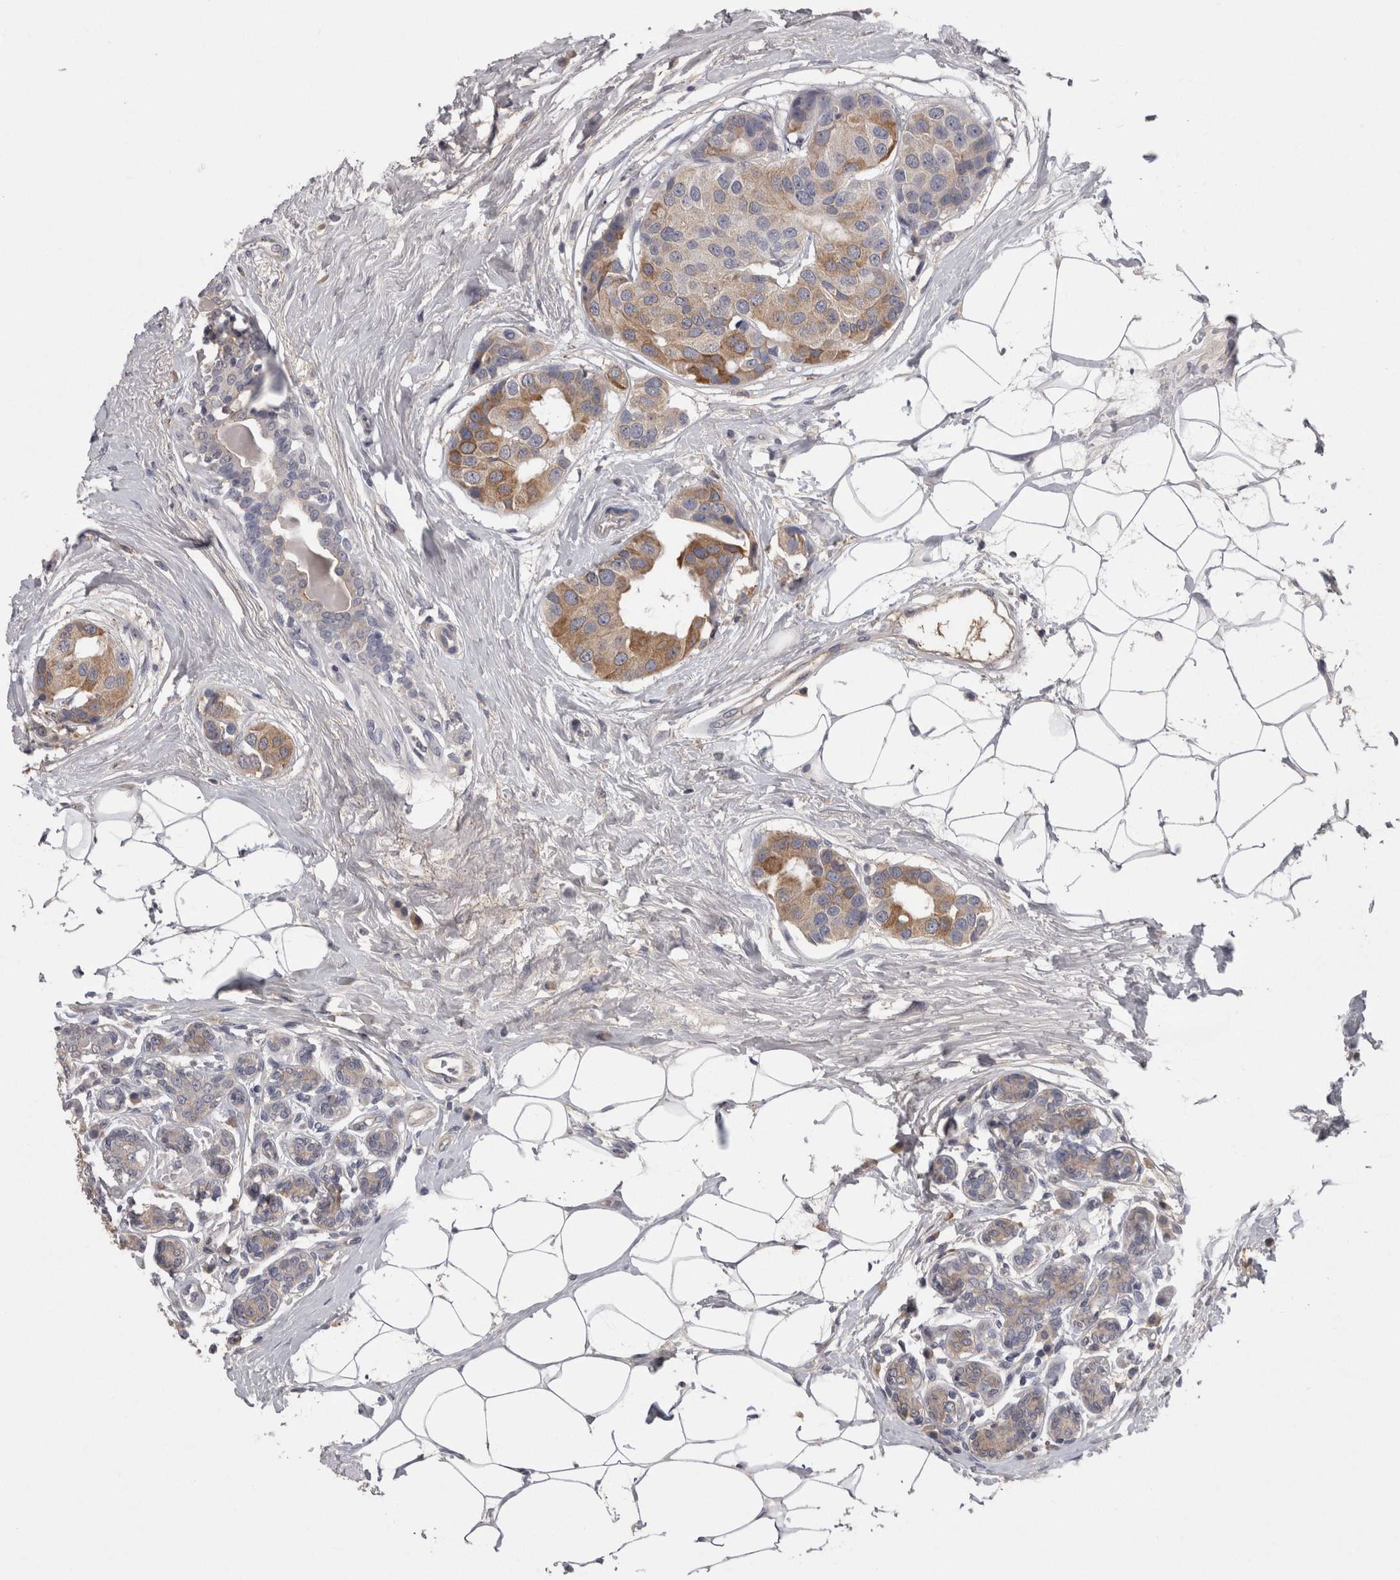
{"staining": {"intensity": "moderate", "quantity": "25%-75%", "location": "cytoplasmic/membranous"}, "tissue": "breast cancer", "cell_type": "Tumor cells", "image_type": "cancer", "snomed": [{"axis": "morphology", "description": "Normal tissue, NOS"}, {"axis": "morphology", "description": "Duct carcinoma"}, {"axis": "topography", "description": "Breast"}], "caption": "About 25%-75% of tumor cells in human breast cancer (invasive ductal carcinoma) reveal moderate cytoplasmic/membranous protein staining as visualized by brown immunohistochemical staining.", "gene": "PON3", "patient": {"sex": "female", "age": 39}}